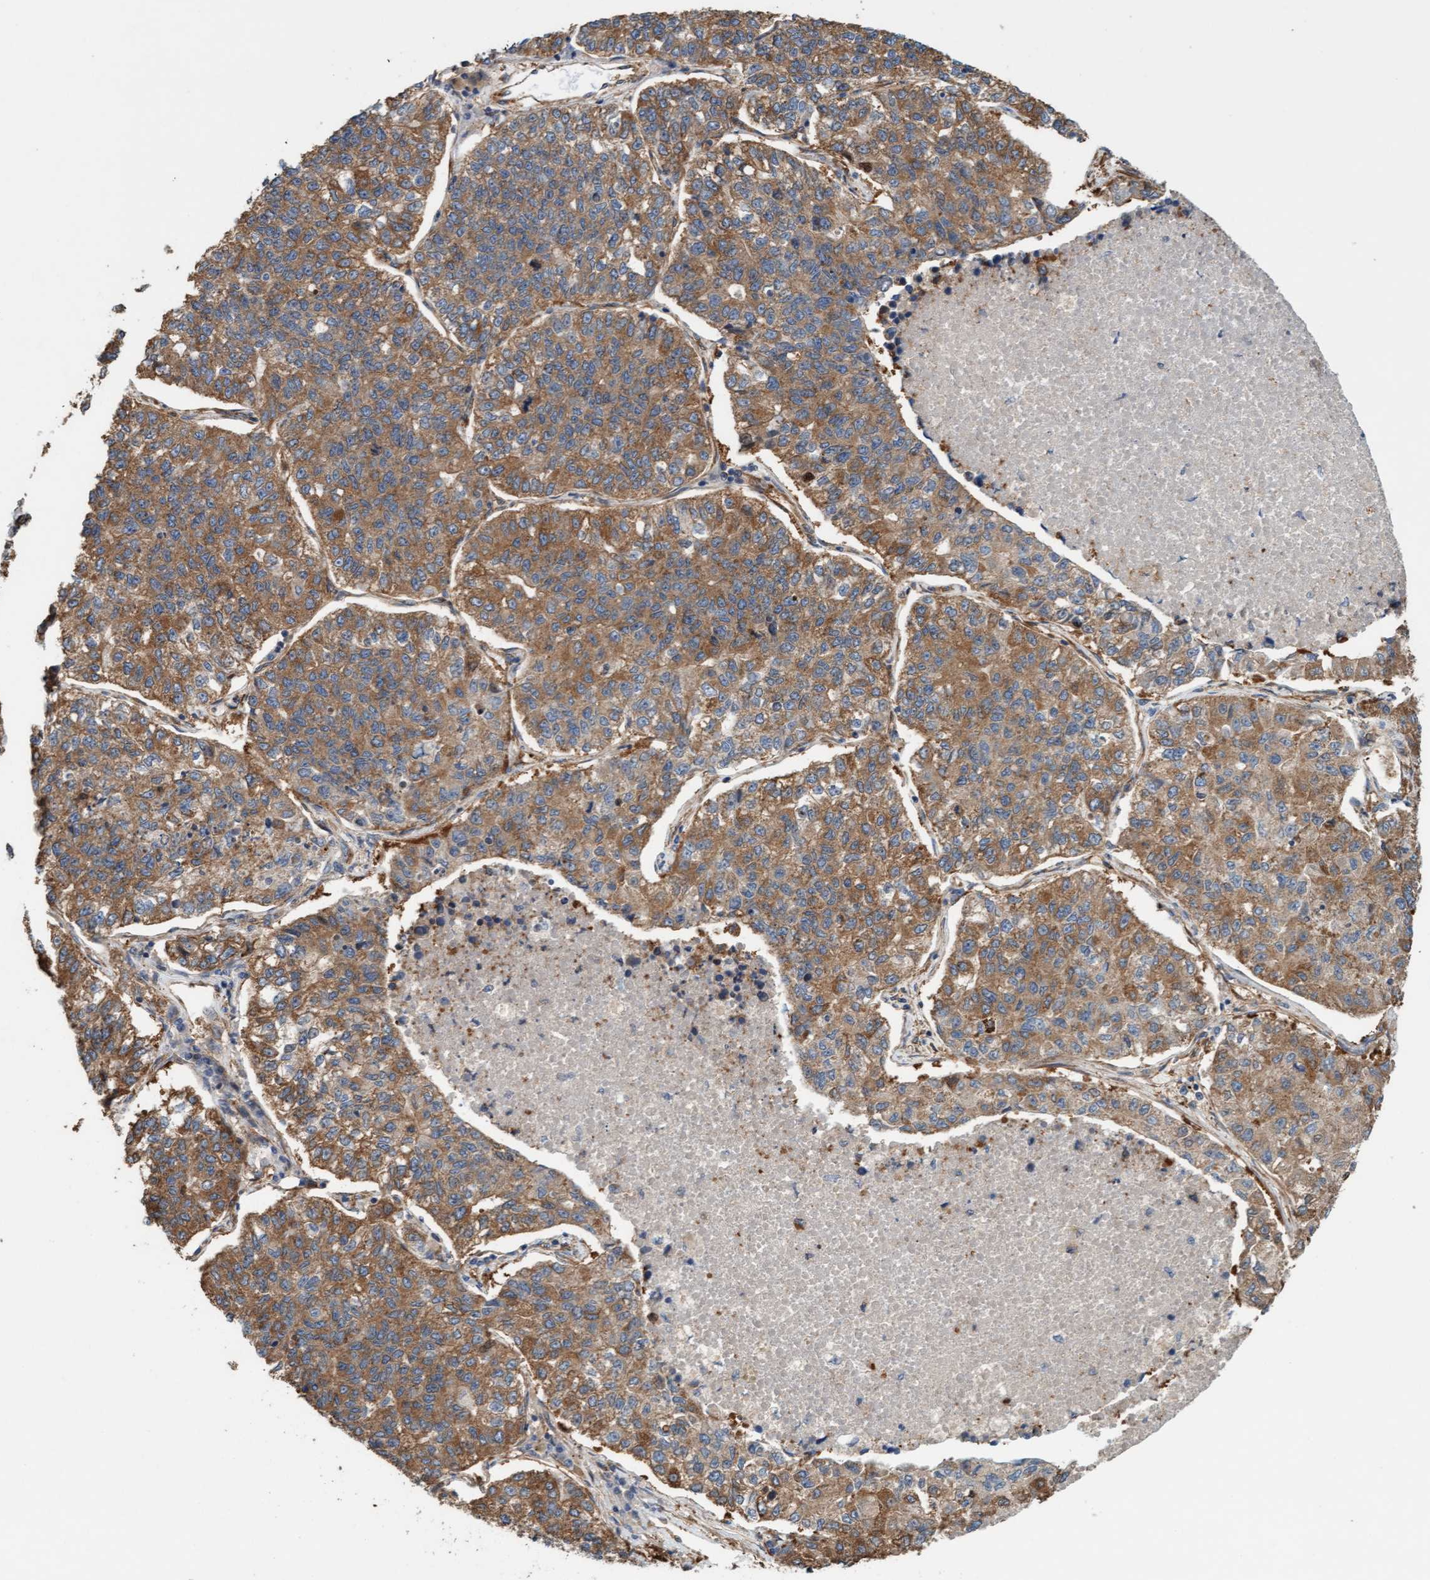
{"staining": {"intensity": "moderate", "quantity": ">75%", "location": "cytoplasmic/membranous"}, "tissue": "lung cancer", "cell_type": "Tumor cells", "image_type": "cancer", "snomed": [{"axis": "morphology", "description": "Adenocarcinoma, NOS"}, {"axis": "topography", "description": "Lung"}], "caption": "Tumor cells exhibit moderate cytoplasmic/membranous expression in about >75% of cells in lung cancer.", "gene": "FMNL3", "patient": {"sex": "male", "age": 49}}